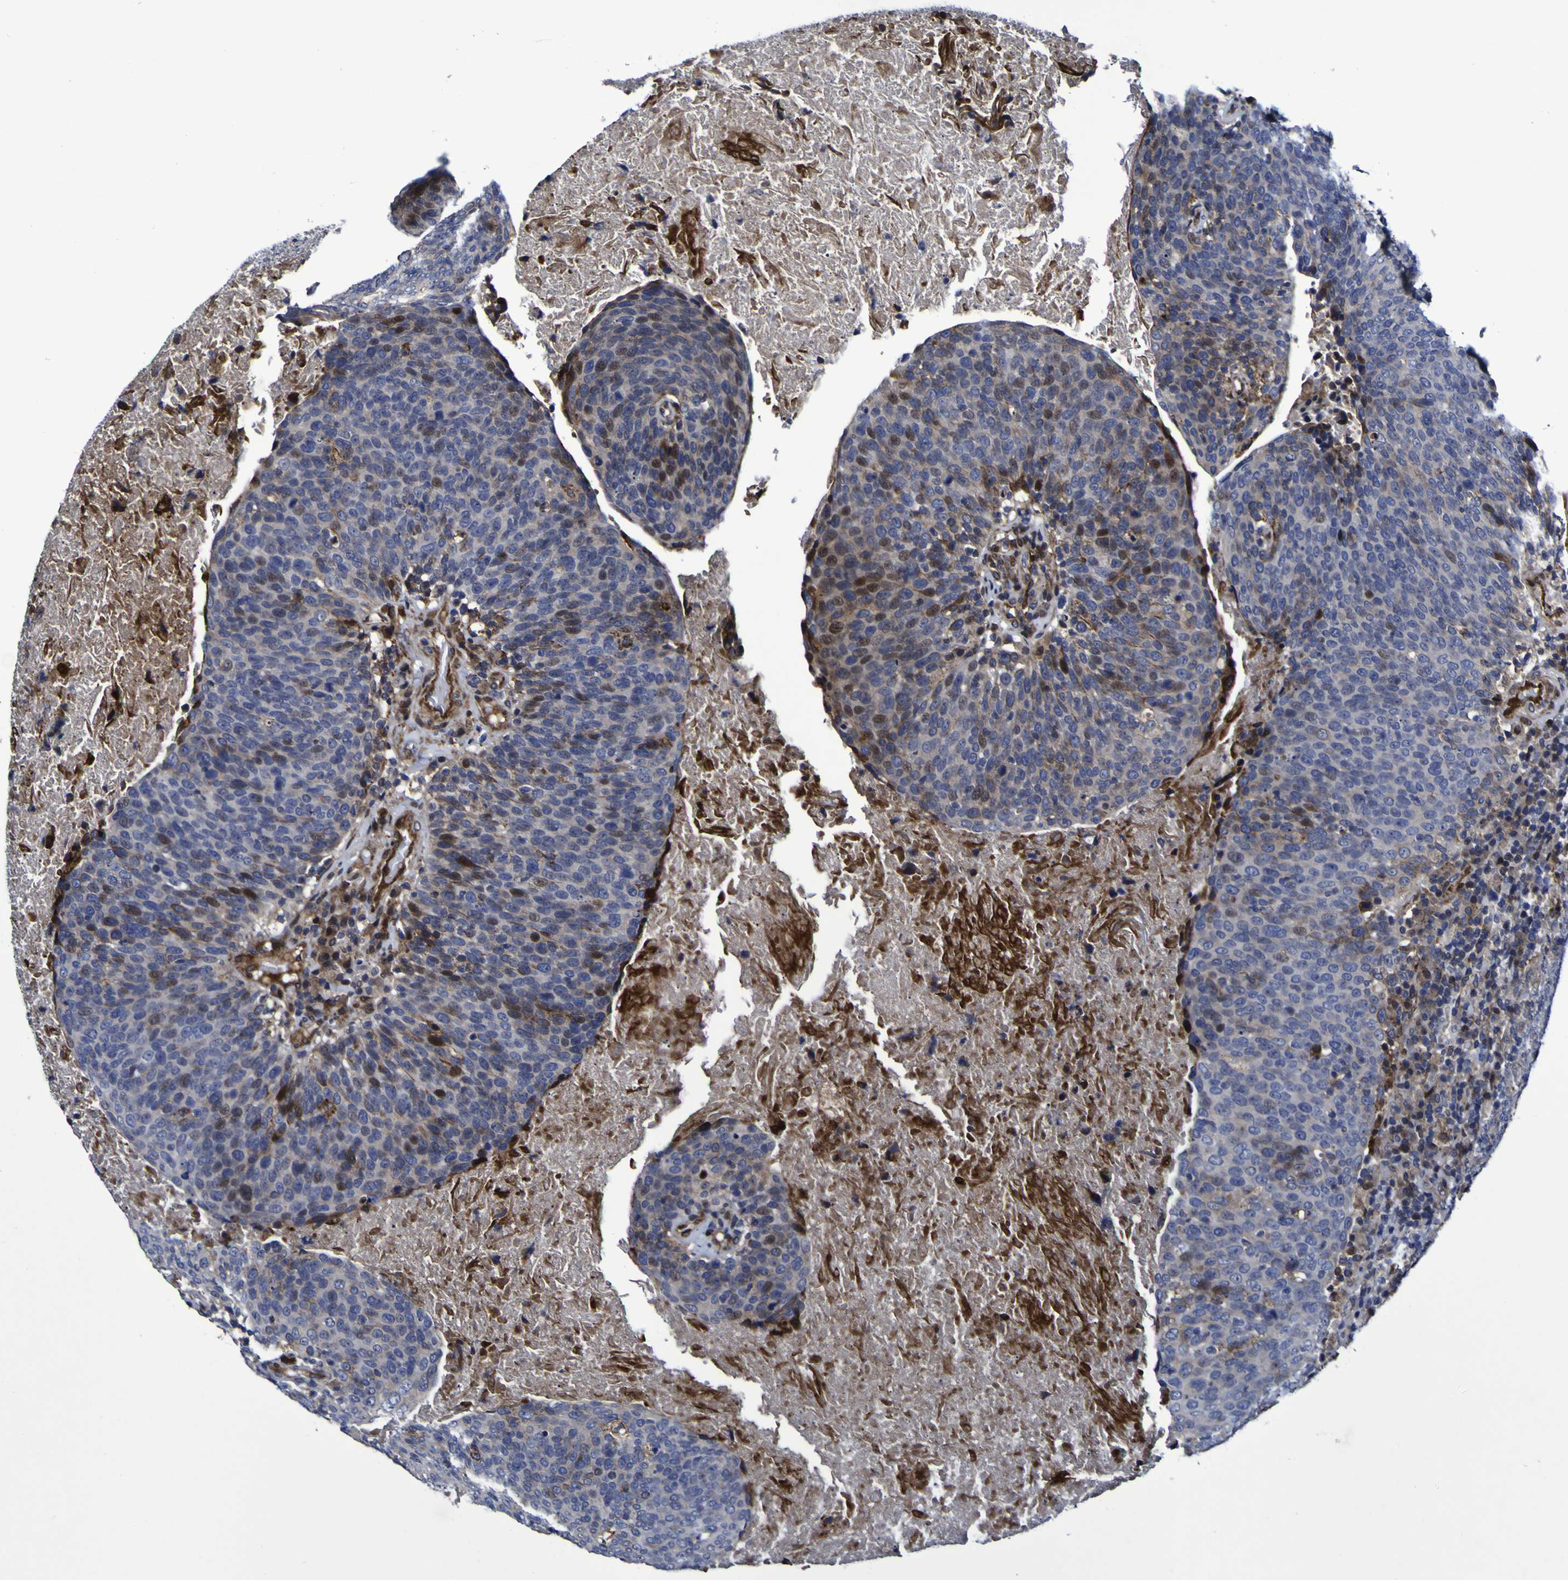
{"staining": {"intensity": "moderate", "quantity": "<25%", "location": "cytoplasmic/membranous,nuclear"}, "tissue": "head and neck cancer", "cell_type": "Tumor cells", "image_type": "cancer", "snomed": [{"axis": "morphology", "description": "Squamous cell carcinoma, NOS"}, {"axis": "morphology", "description": "Squamous cell carcinoma, metastatic, NOS"}, {"axis": "topography", "description": "Lymph node"}, {"axis": "topography", "description": "Head-Neck"}], "caption": "The image shows a brown stain indicating the presence of a protein in the cytoplasmic/membranous and nuclear of tumor cells in head and neck cancer (squamous cell carcinoma).", "gene": "MGLL", "patient": {"sex": "male", "age": 62}}